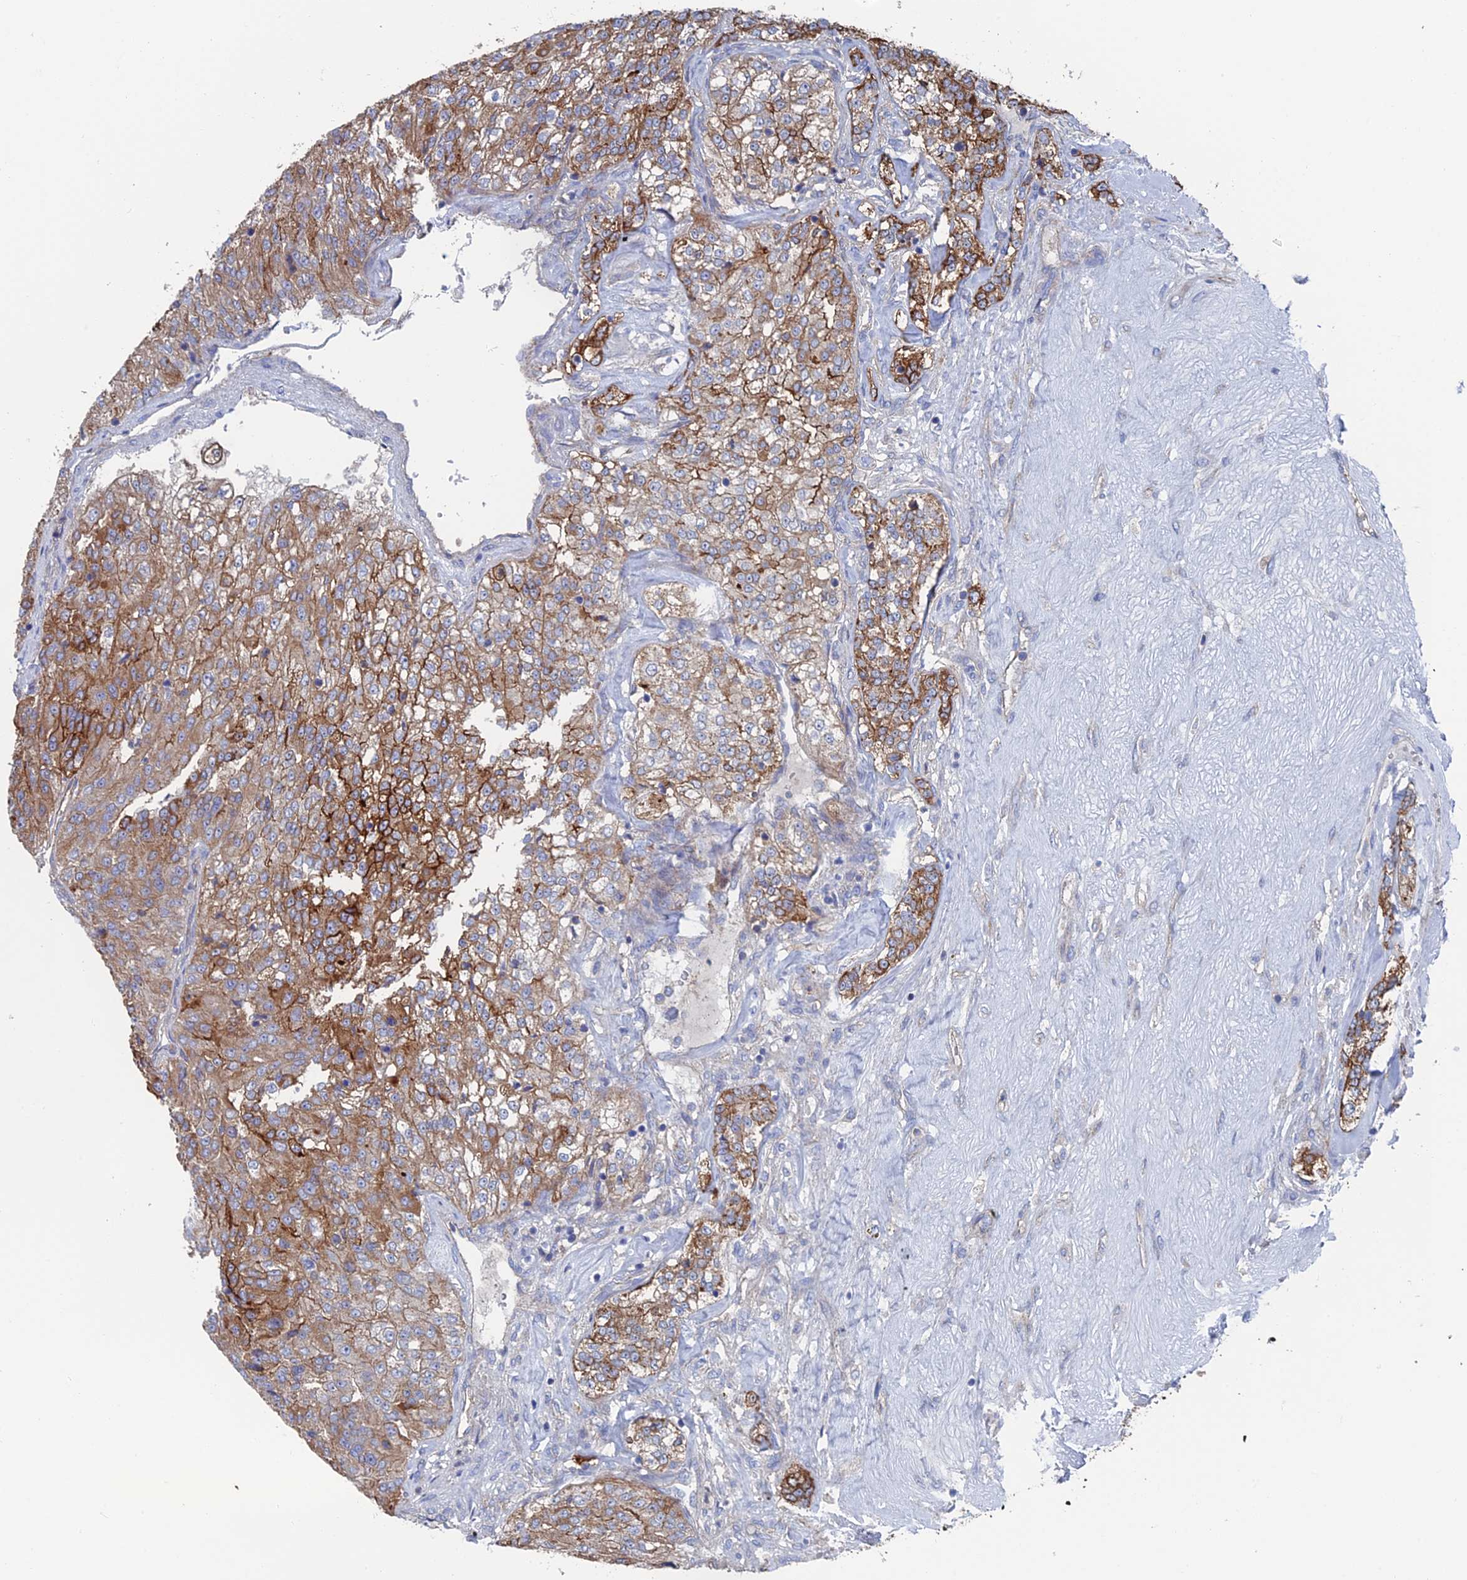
{"staining": {"intensity": "moderate", "quantity": ">75%", "location": "cytoplasmic/membranous"}, "tissue": "renal cancer", "cell_type": "Tumor cells", "image_type": "cancer", "snomed": [{"axis": "morphology", "description": "Adenocarcinoma, NOS"}, {"axis": "topography", "description": "Kidney"}], "caption": "Renal adenocarcinoma stained with DAB (3,3'-diaminobenzidine) IHC shows medium levels of moderate cytoplasmic/membranous staining in about >75% of tumor cells.", "gene": "SNX11", "patient": {"sex": "female", "age": 63}}